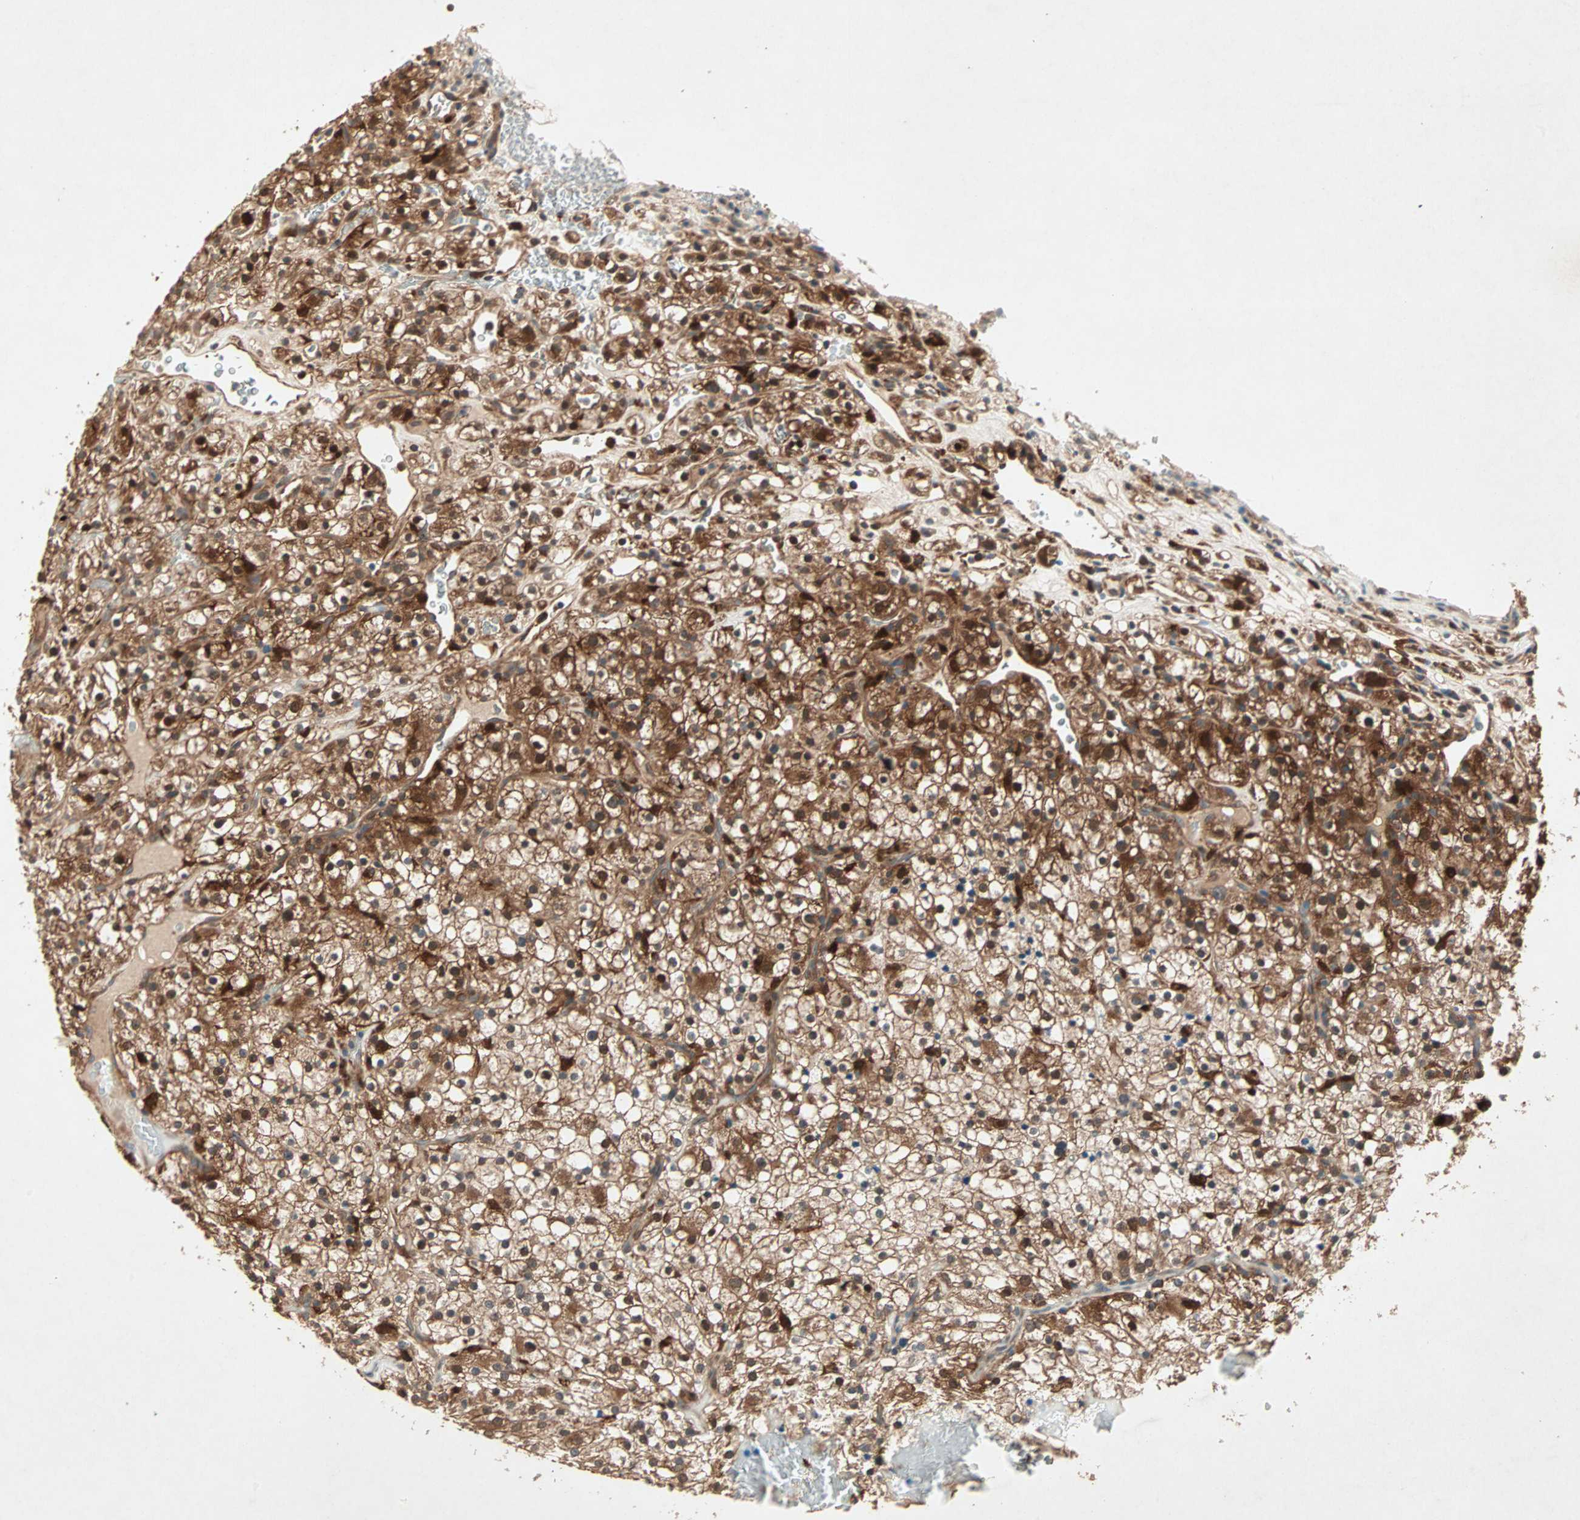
{"staining": {"intensity": "strong", "quantity": "25%-75%", "location": "cytoplasmic/membranous"}, "tissue": "renal cancer", "cell_type": "Tumor cells", "image_type": "cancer", "snomed": [{"axis": "morphology", "description": "Normal tissue, NOS"}, {"axis": "morphology", "description": "Adenocarcinoma, NOS"}, {"axis": "topography", "description": "Kidney"}], "caption": "Approximately 25%-75% of tumor cells in human renal cancer exhibit strong cytoplasmic/membranous protein positivity as visualized by brown immunohistochemical staining.", "gene": "SDSL", "patient": {"sex": "female", "age": 72}}